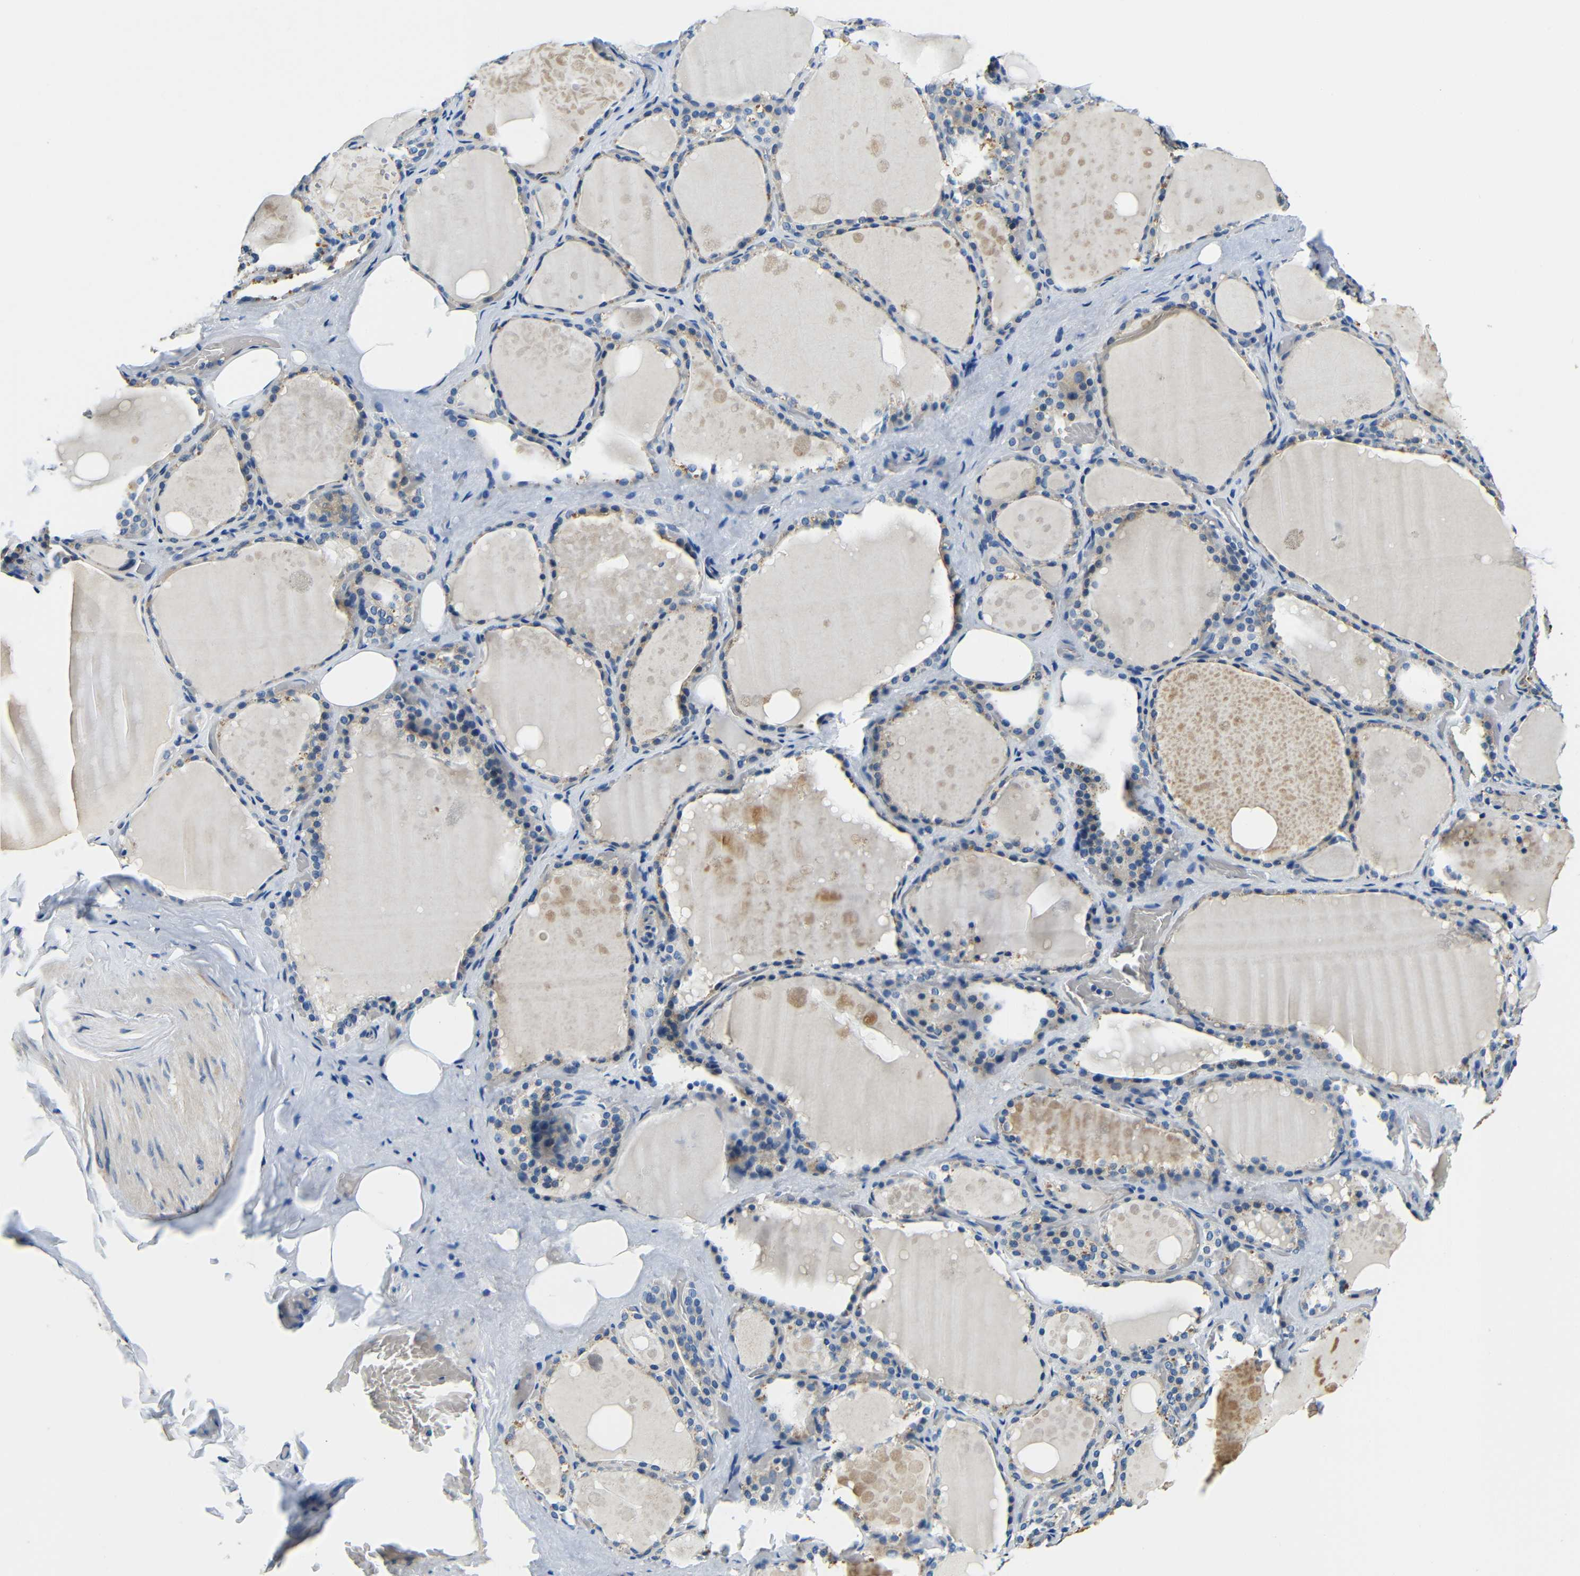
{"staining": {"intensity": "weak", "quantity": "<25%", "location": "cytoplasmic/membranous"}, "tissue": "thyroid gland", "cell_type": "Glandular cells", "image_type": "normal", "snomed": [{"axis": "morphology", "description": "Normal tissue, NOS"}, {"axis": "topography", "description": "Thyroid gland"}], "caption": "The image shows no significant staining in glandular cells of thyroid gland.", "gene": "FMO5", "patient": {"sex": "male", "age": 61}}